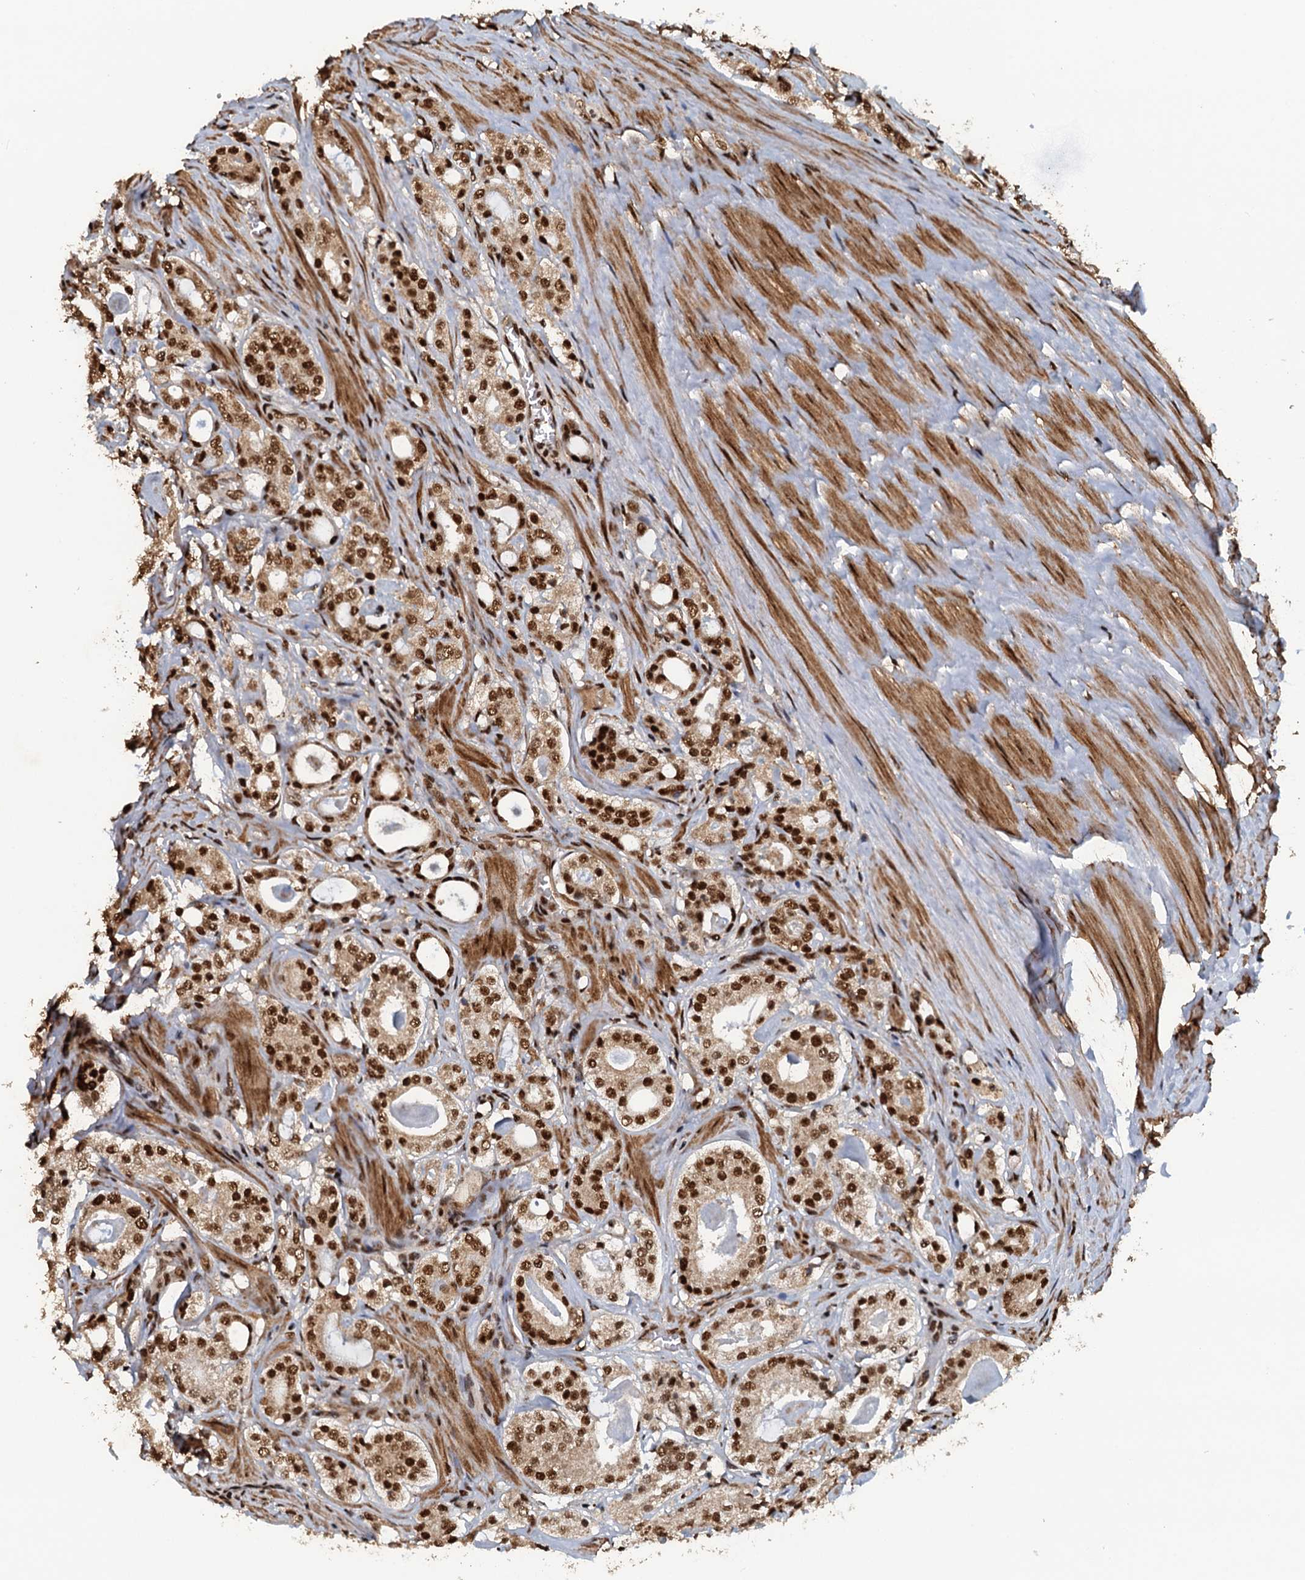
{"staining": {"intensity": "moderate", "quantity": ">75%", "location": "nuclear"}, "tissue": "prostate cancer", "cell_type": "Tumor cells", "image_type": "cancer", "snomed": [{"axis": "morphology", "description": "Adenocarcinoma, High grade"}, {"axis": "topography", "description": "Prostate"}], "caption": "Prostate cancer stained with DAB immunohistochemistry reveals medium levels of moderate nuclear positivity in approximately >75% of tumor cells. The staining is performed using DAB brown chromogen to label protein expression. The nuclei are counter-stained blue using hematoxylin.", "gene": "ZC3H18", "patient": {"sex": "male", "age": 63}}